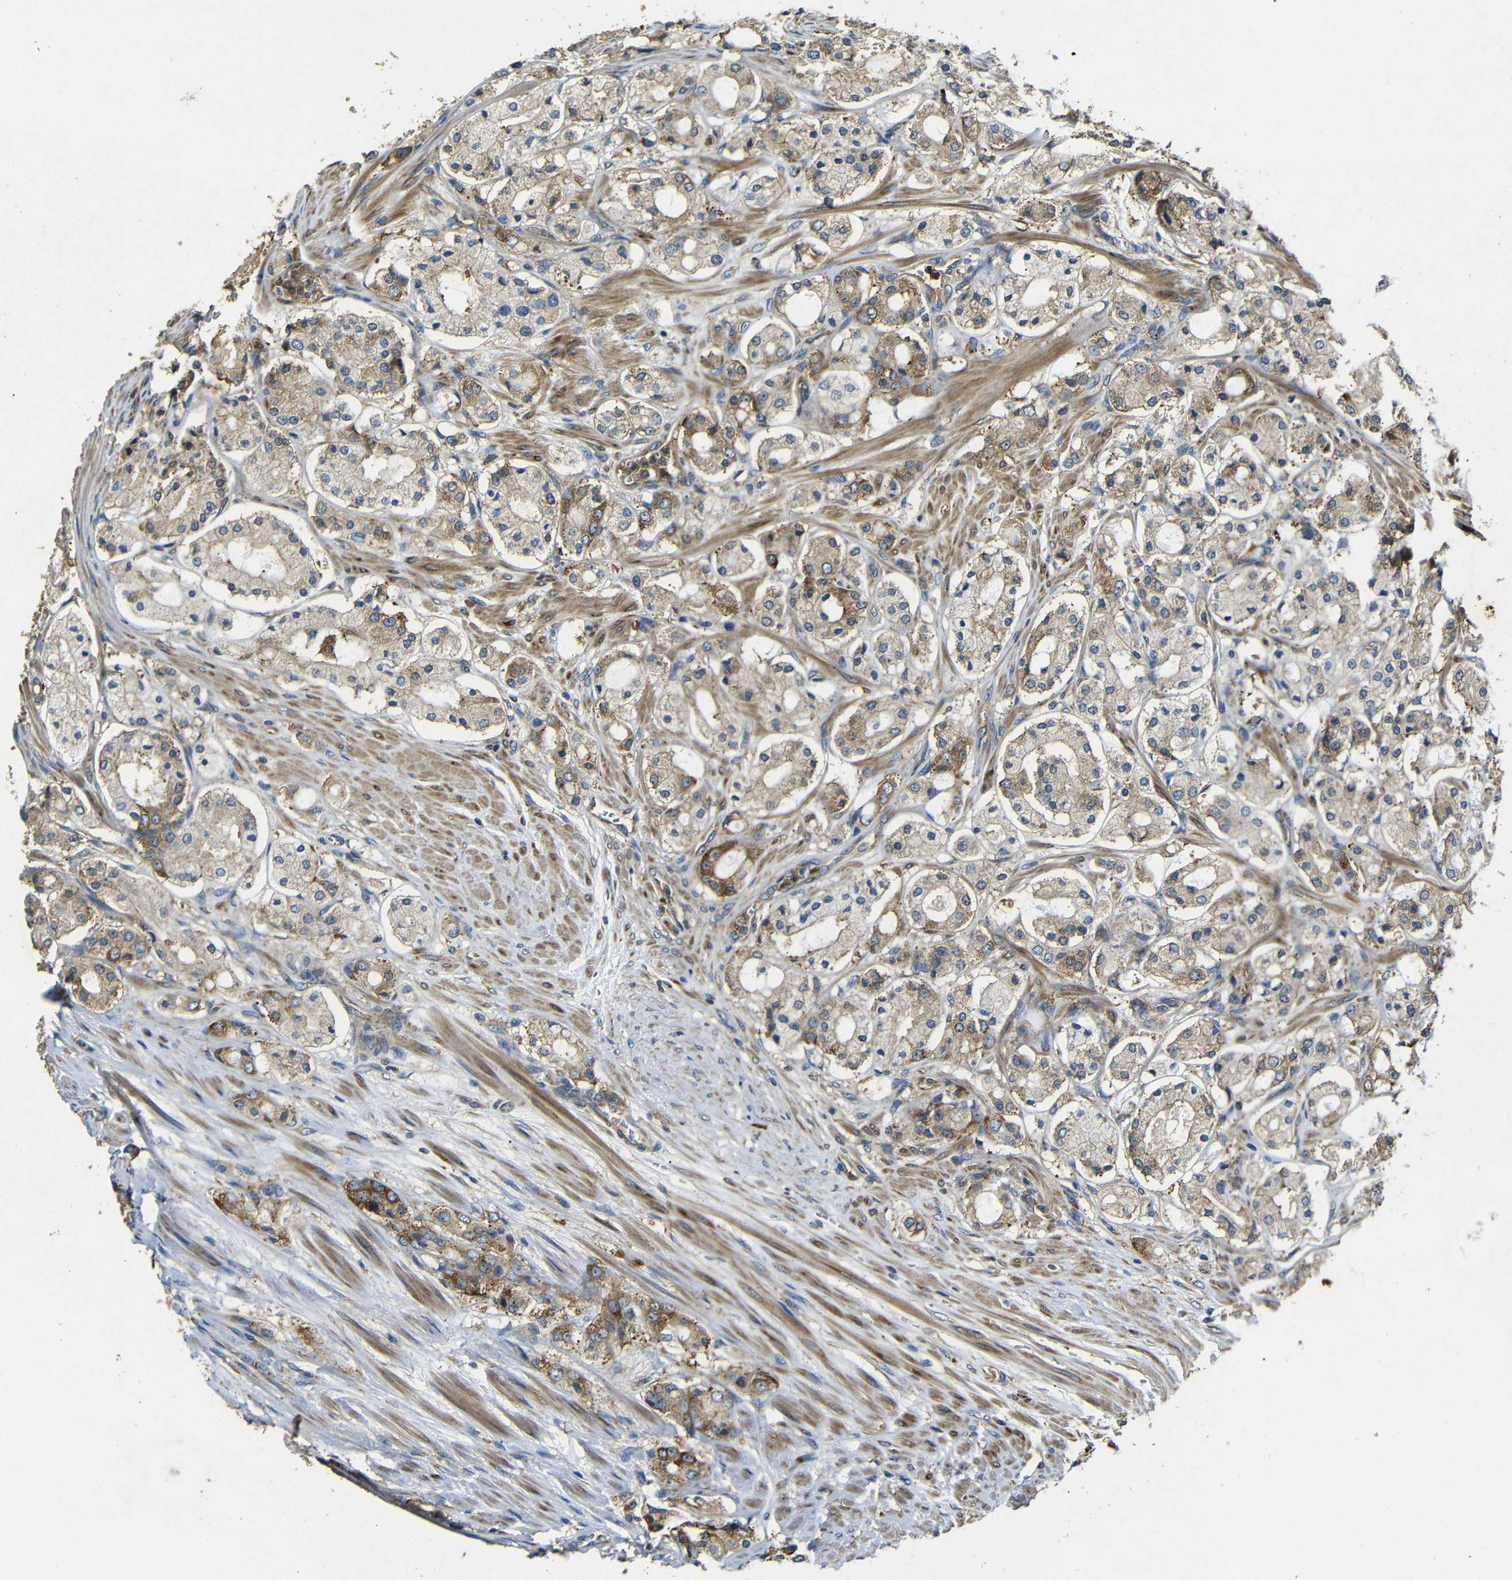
{"staining": {"intensity": "moderate", "quantity": ">75%", "location": "cytoplasmic/membranous"}, "tissue": "prostate cancer", "cell_type": "Tumor cells", "image_type": "cancer", "snomed": [{"axis": "morphology", "description": "Adenocarcinoma, High grade"}, {"axis": "topography", "description": "Prostate"}], "caption": "Approximately >75% of tumor cells in human high-grade adenocarcinoma (prostate) display moderate cytoplasmic/membranous protein expression as visualized by brown immunohistochemical staining.", "gene": "BTF3", "patient": {"sex": "male", "age": 65}}